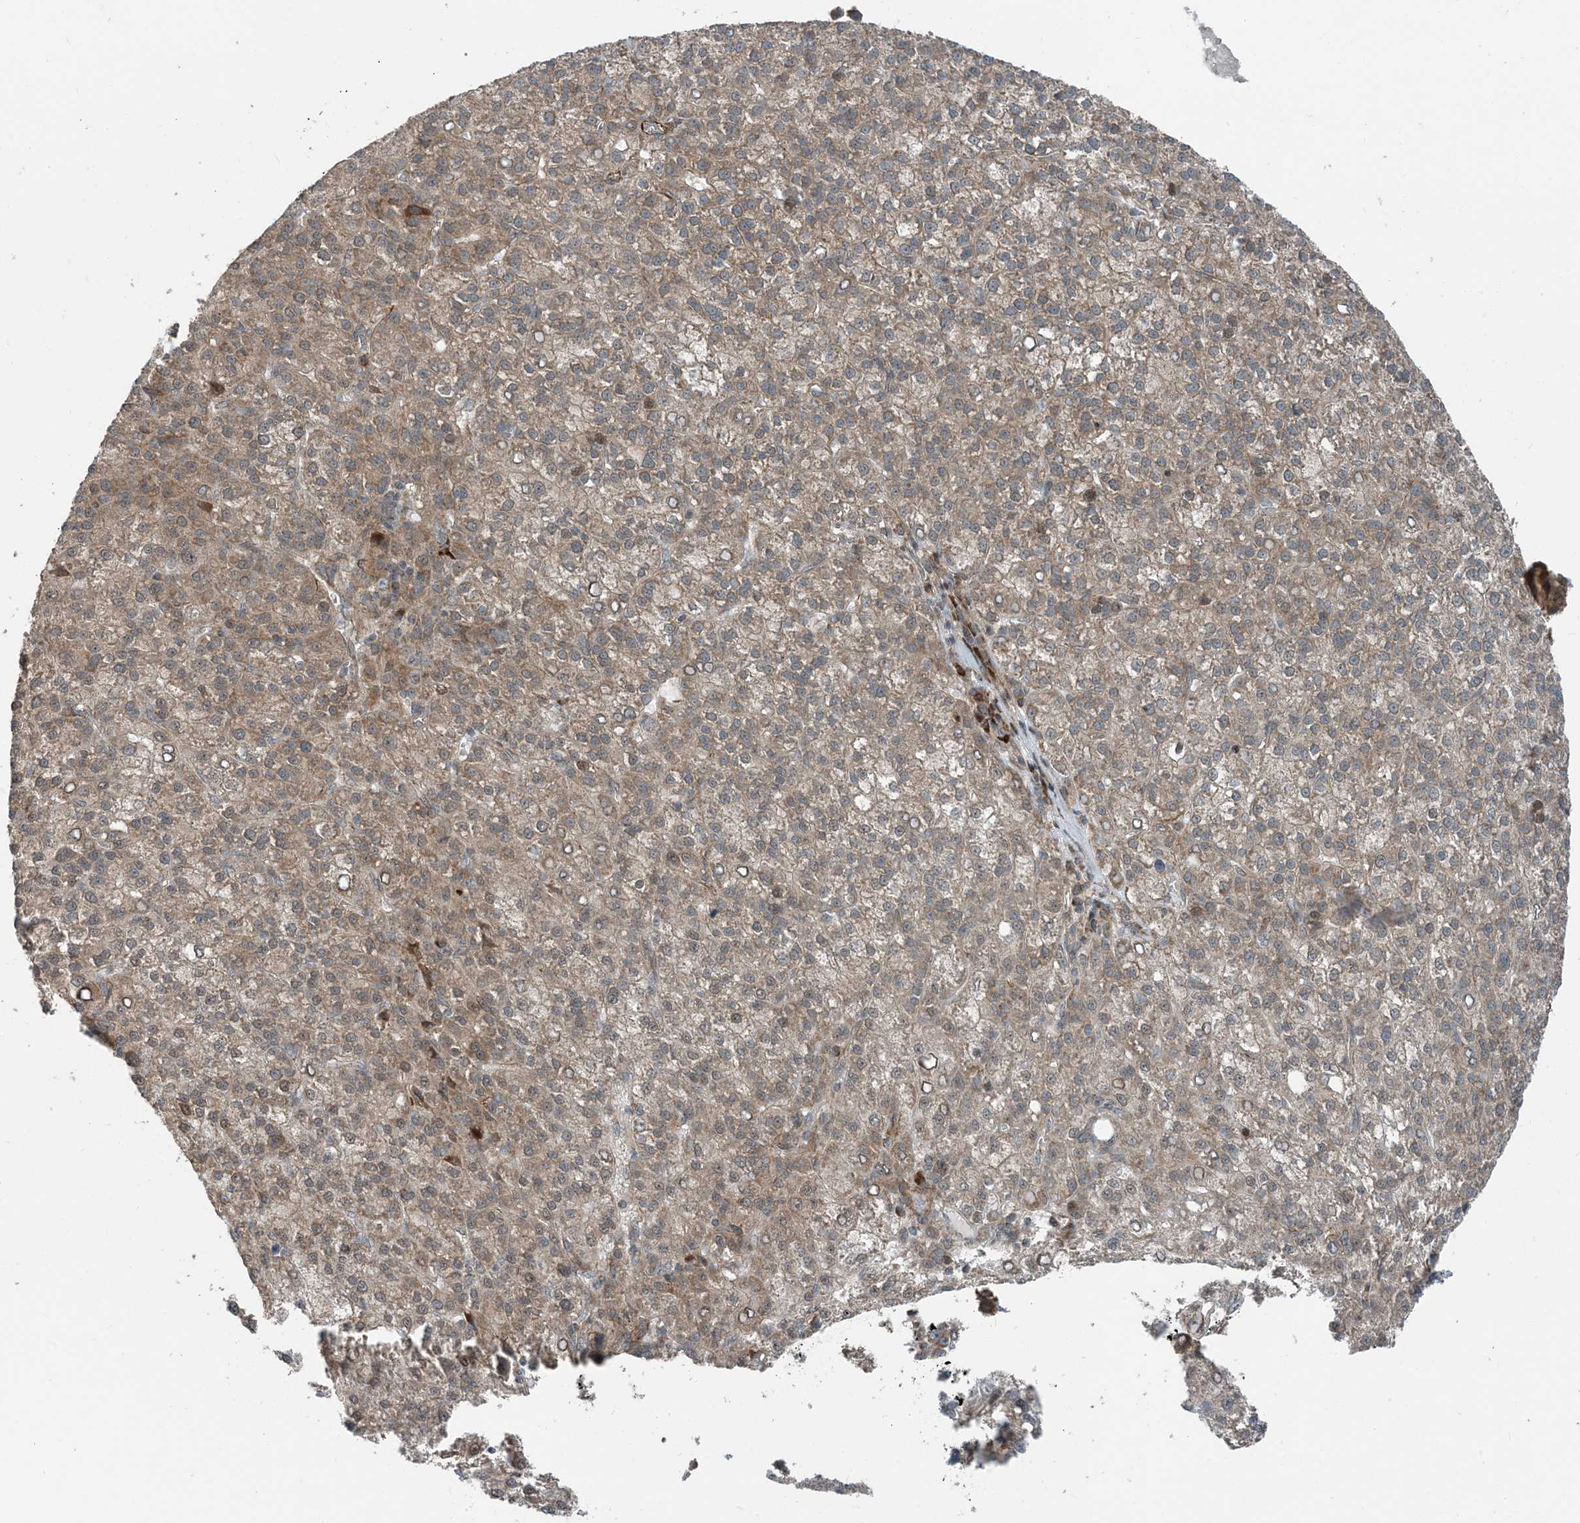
{"staining": {"intensity": "weak", "quantity": ">75%", "location": "cytoplasmic/membranous"}, "tissue": "liver cancer", "cell_type": "Tumor cells", "image_type": "cancer", "snomed": [{"axis": "morphology", "description": "Carcinoma, Hepatocellular, NOS"}, {"axis": "topography", "description": "Liver"}], "caption": "Immunohistochemistry (IHC) of human liver hepatocellular carcinoma reveals low levels of weak cytoplasmic/membranous staining in approximately >75% of tumor cells.", "gene": "EDEM2", "patient": {"sex": "female", "age": 58}}